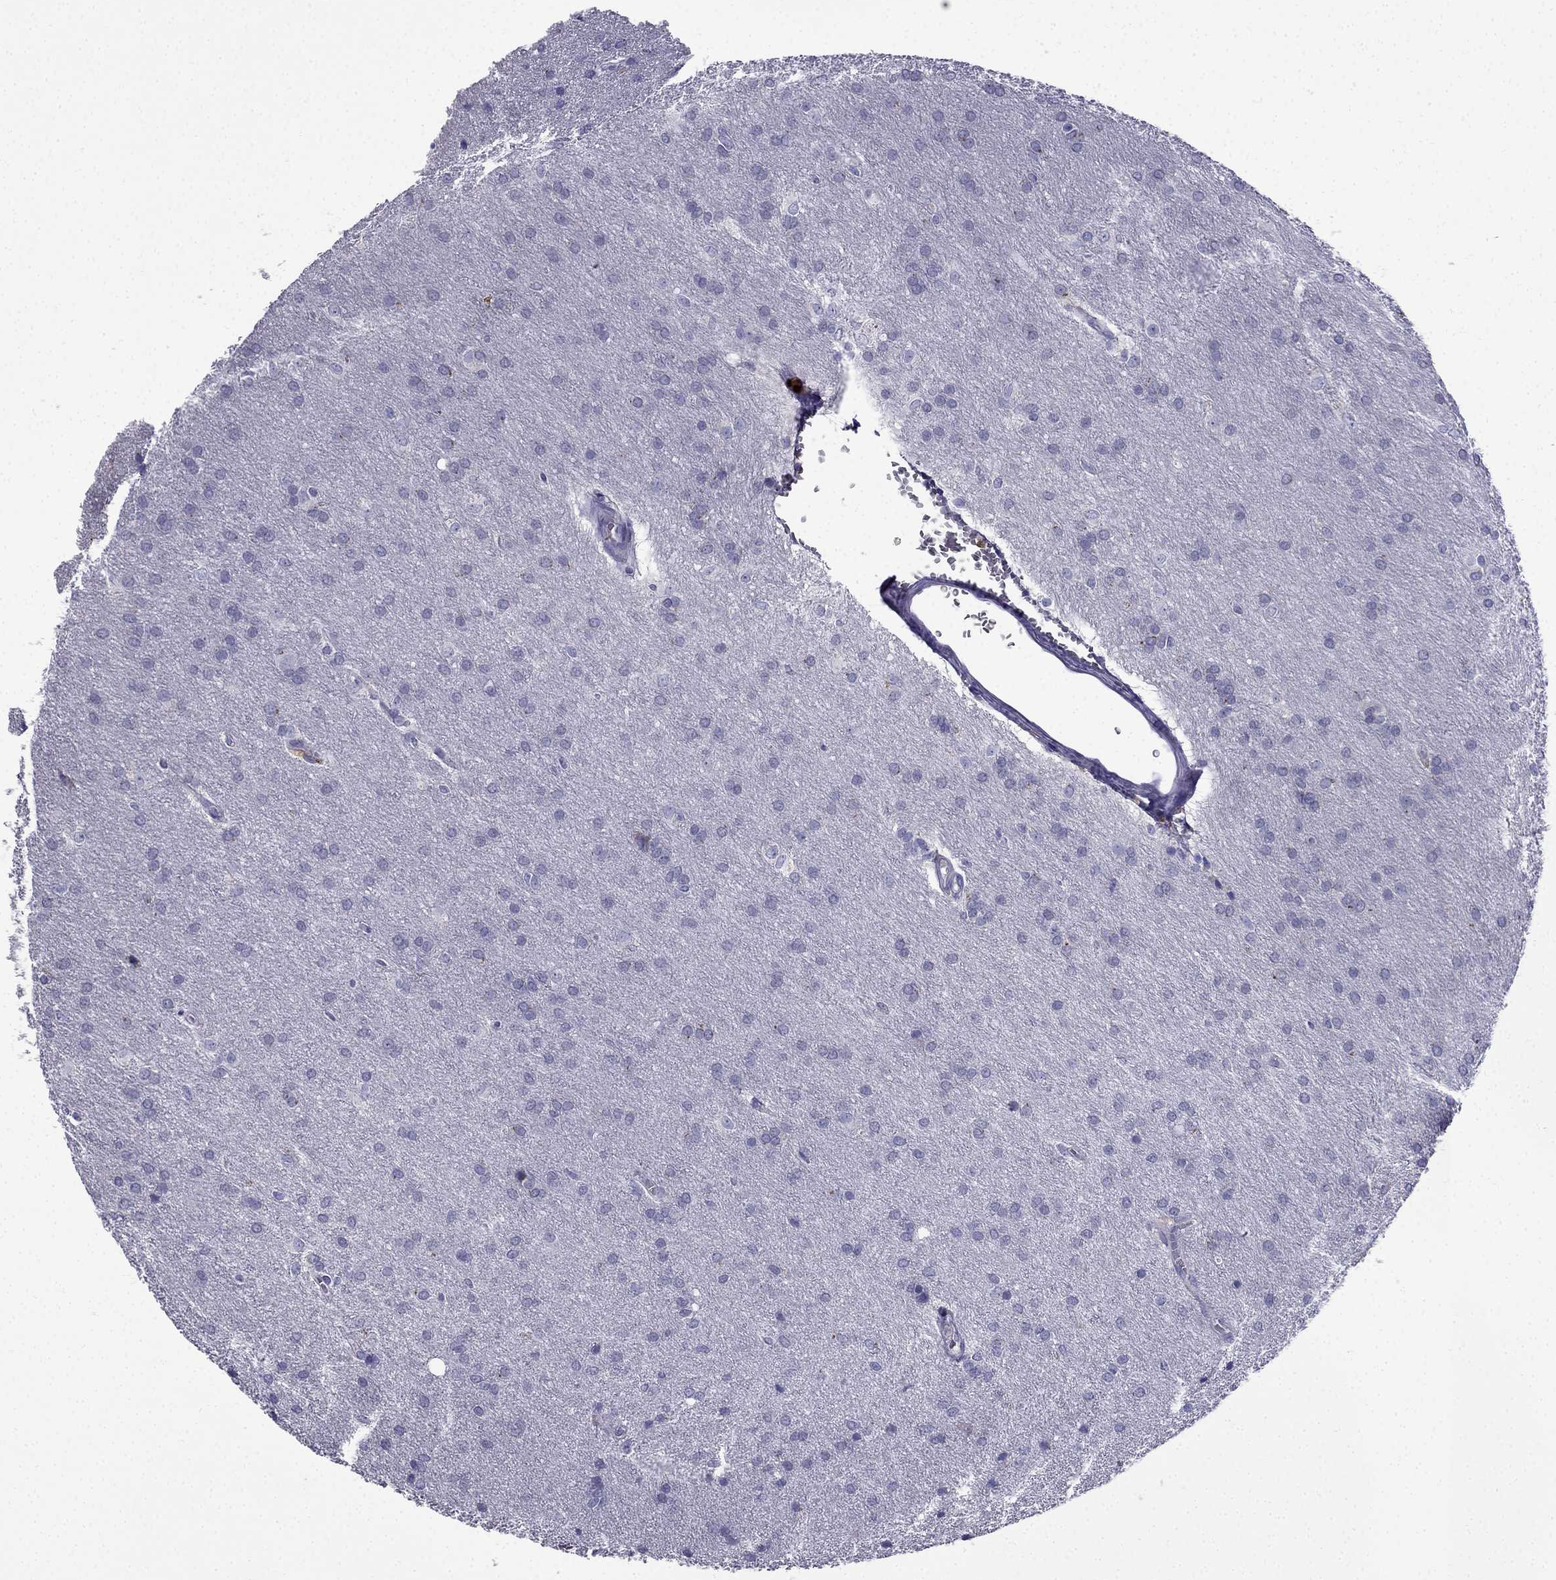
{"staining": {"intensity": "negative", "quantity": "none", "location": "none"}, "tissue": "glioma", "cell_type": "Tumor cells", "image_type": "cancer", "snomed": [{"axis": "morphology", "description": "Glioma, malignant, Low grade"}, {"axis": "topography", "description": "Brain"}], "caption": "High power microscopy image of an IHC micrograph of malignant glioma (low-grade), revealing no significant staining in tumor cells.", "gene": "TSSK4", "patient": {"sex": "female", "age": 32}}